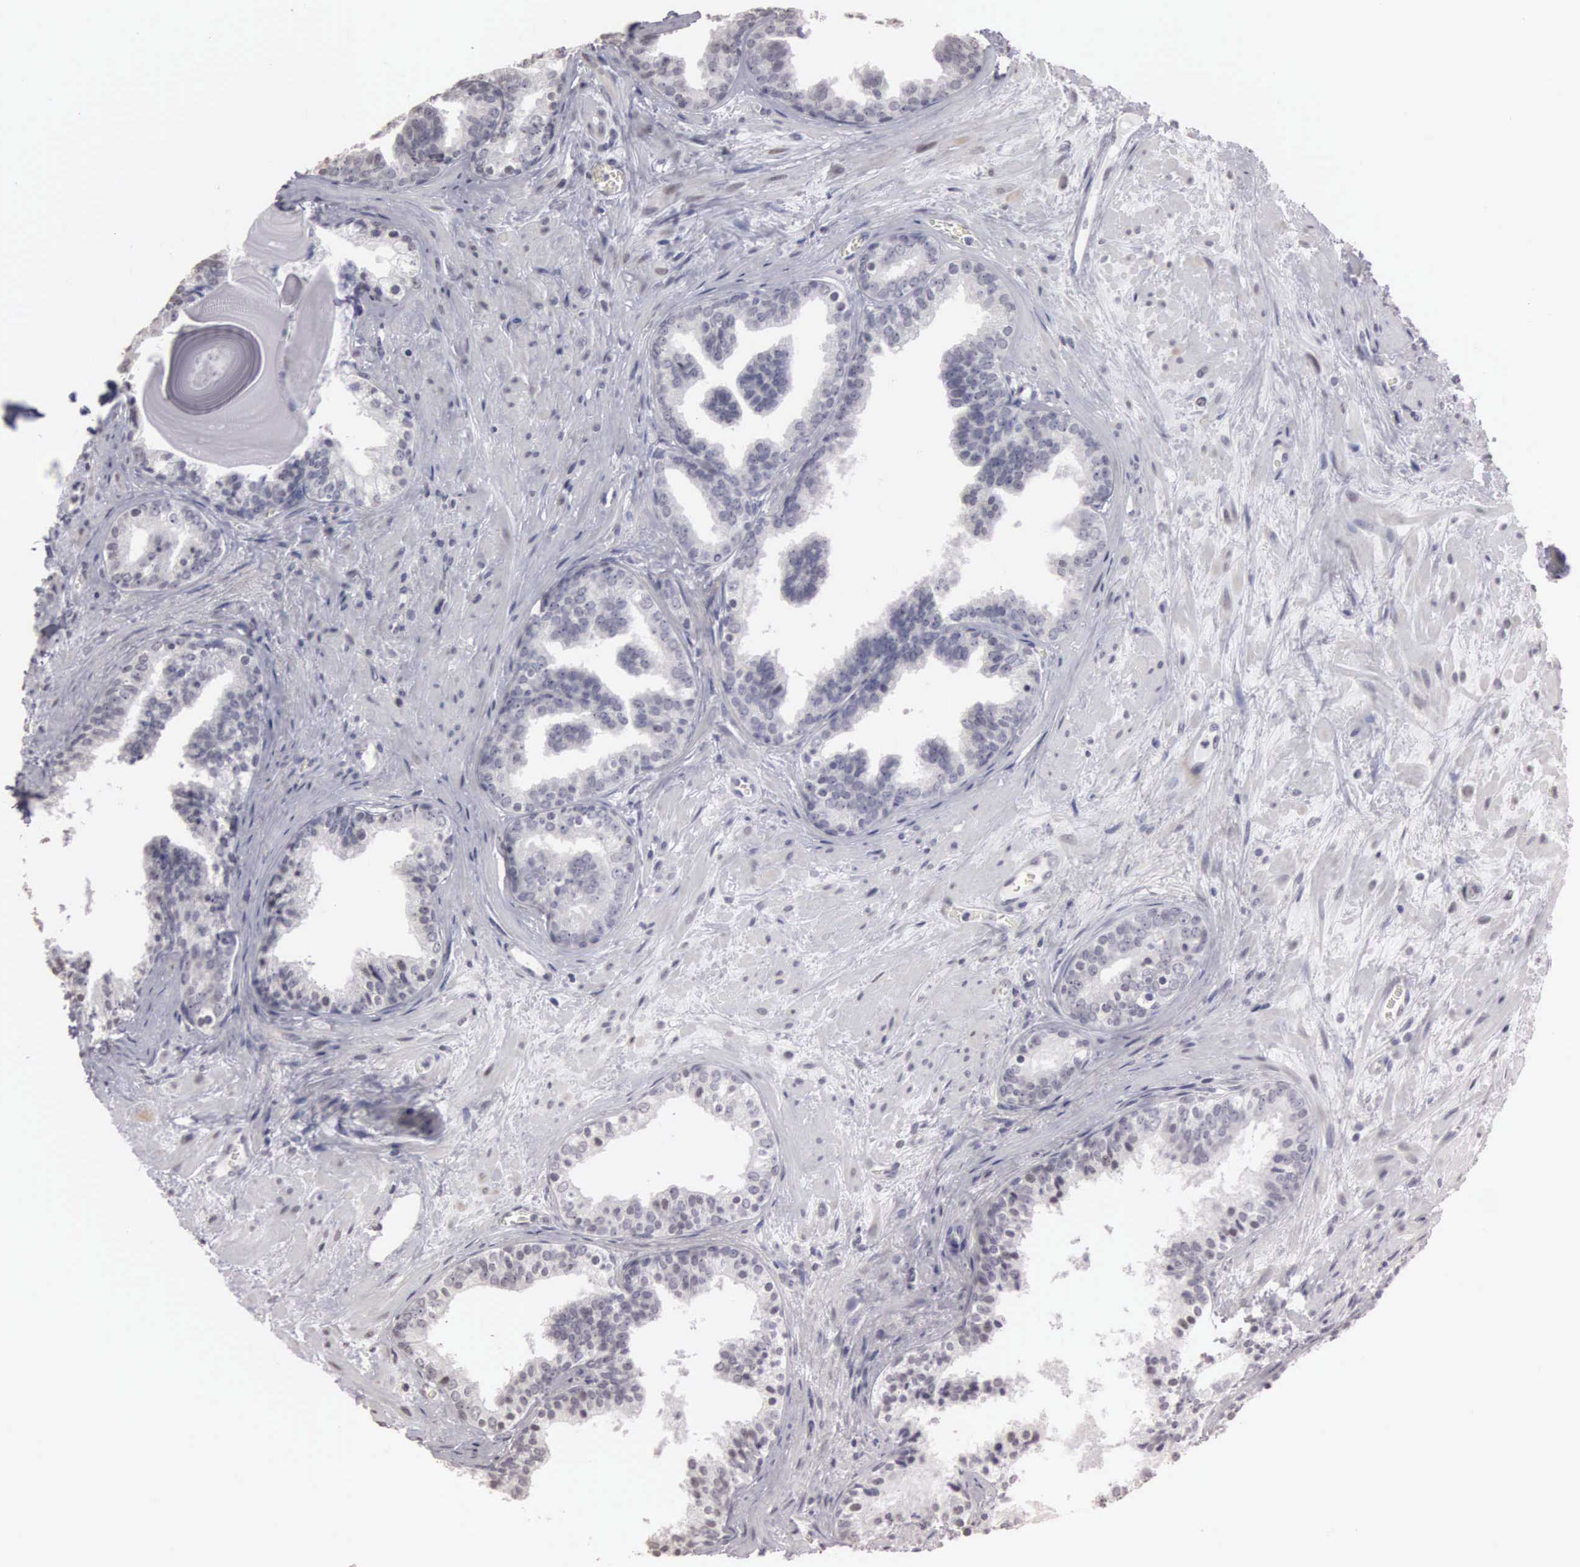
{"staining": {"intensity": "weak", "quantity": "<25%", "location": "nuclear"}, "tissue": "prostate", "cell_type": "Glandular cells", "image_type": "normal", "snomed": [{"axis": "morphology", "description": "Normal tissue, NOS"}, {"axis": "topography", "description": "Prostate"}], "caption": "Glandular cells are negative for protein expression in unremarkable human prostate. Brightfield microscopy of IHC stained with DAB (3,3'-diaminobenzidine) (brown) and hematoxylin (blue), captured at high magnification.", "gene": "UPB1", "patient": {"sex": "male", "age": 65}}